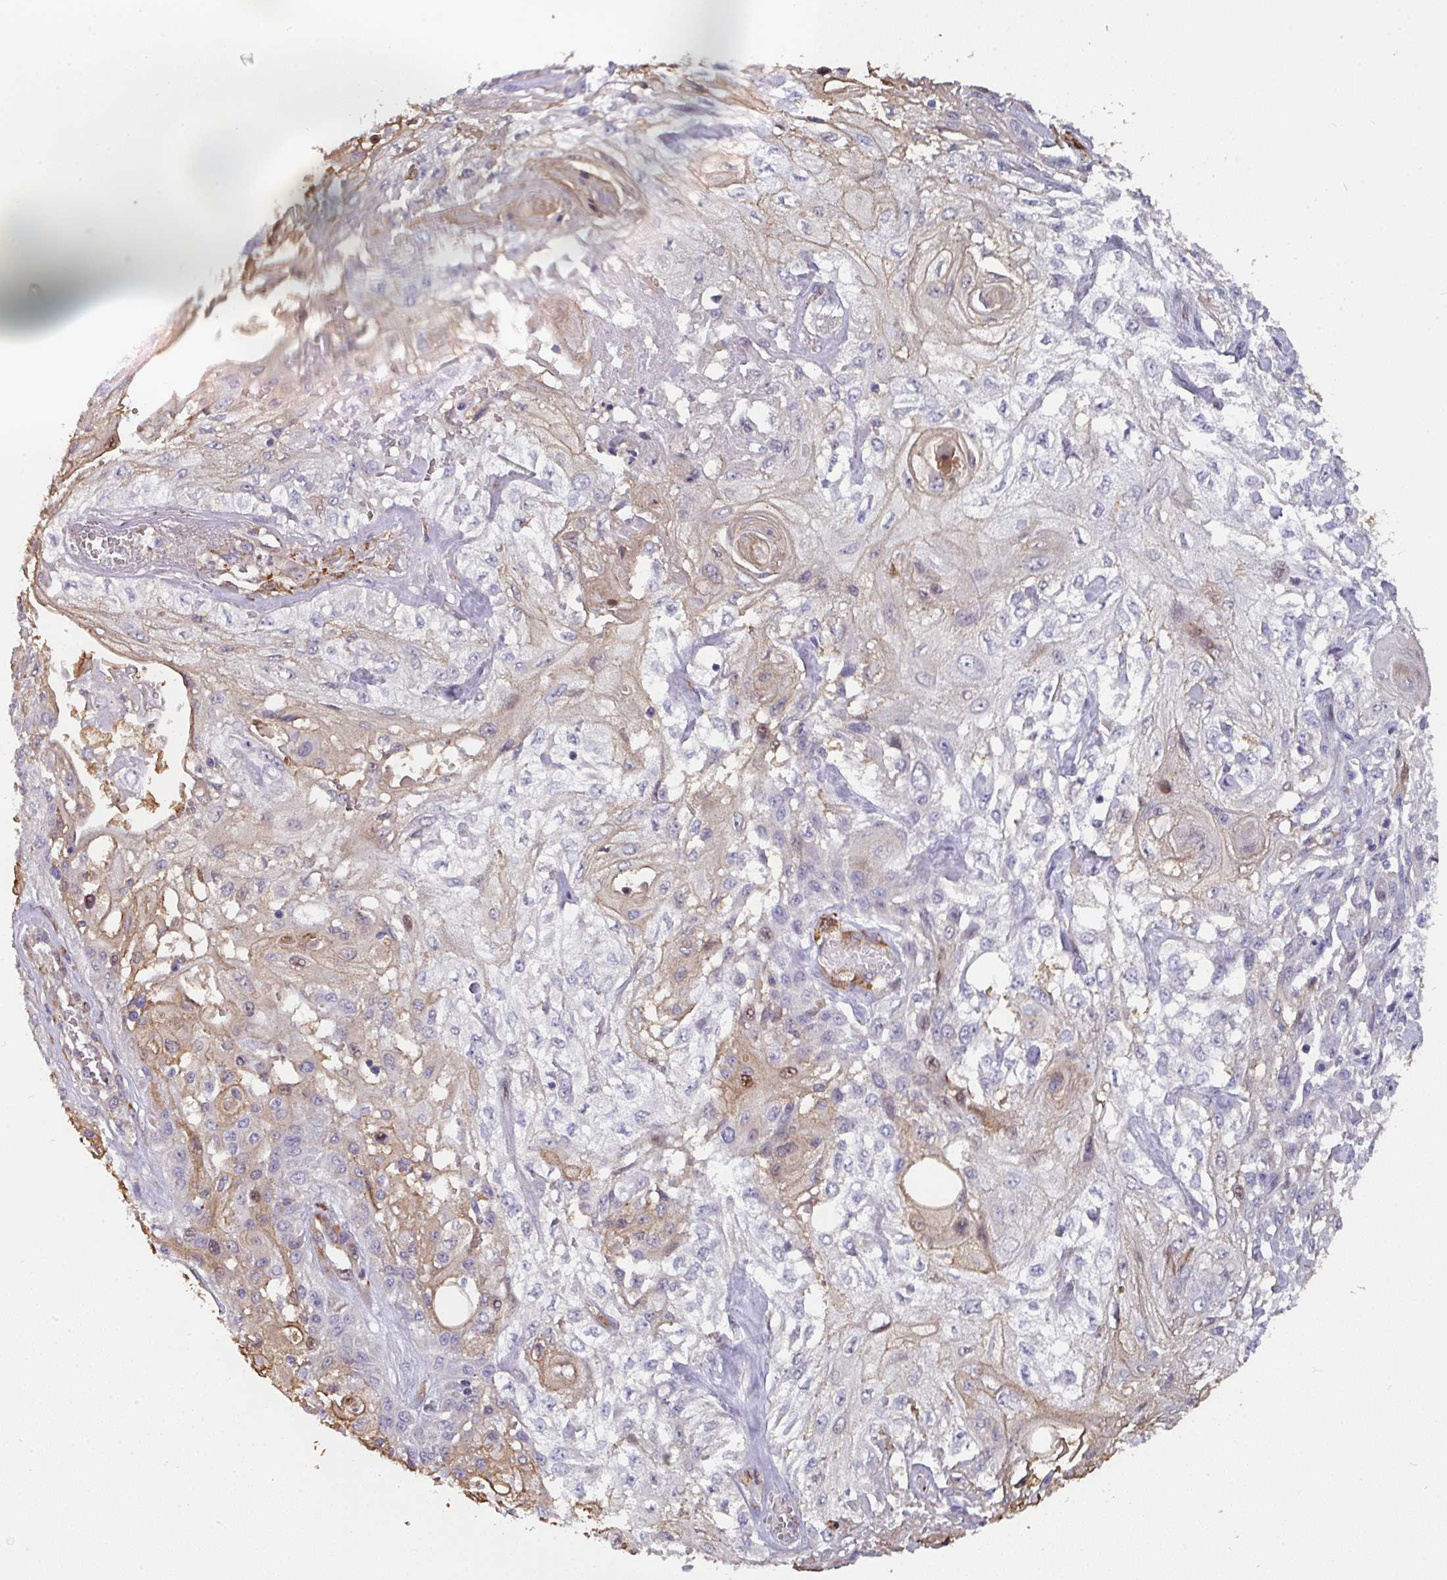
{"staining": {"intensity": "negative", "quantity": "none", "location": "none"}, "tissue": "skin cancer", "cell_type": "Tumor cells", "image_type": "cancer", "snomed": [{"axis": "morphology", "description": "Squamous cell carcinoma, NOS"}, {"axis": "morphology", "description": "Squamous cell carcinoma, metastatic, NOS"}, {"axis": "topography", "description": "Skin"}, {"axis": "topography", "description": "Lymph node"}], "caption": "Immunohistochemistry of skin cancer demonstrates no expression in tumor cells. The staining was performed using DAB to visualize the protein expression in brown, while the nuclei were stained in blue with hematoxylin (Magnification: 20x).", "gene": "BEND5", "patient": {"sex": "male", "age": 75}}